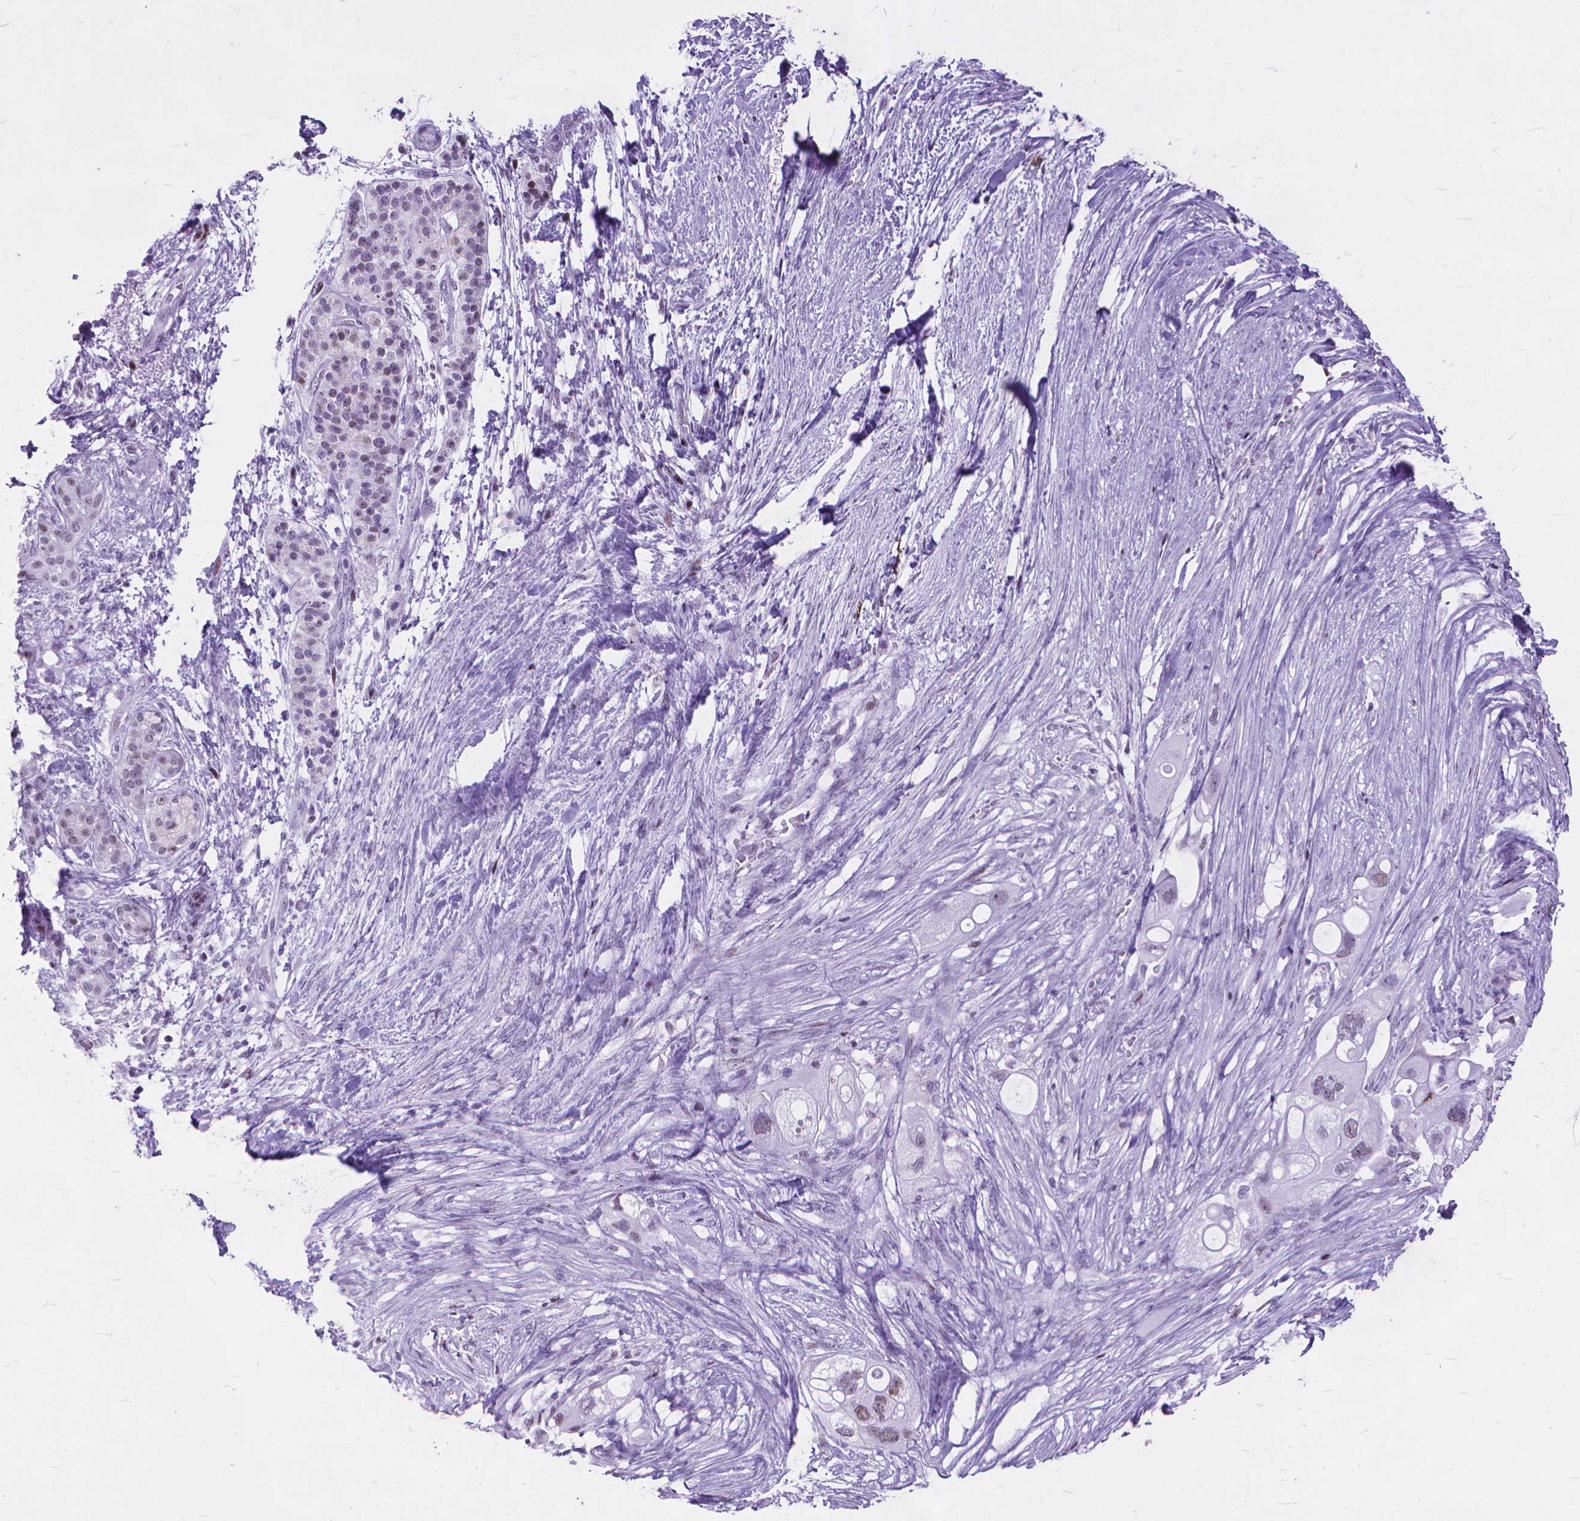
{"staining": {"intensity": "weak", "quantity": "<25%", "location": "nuclear"}, "tissue": "pancreatic cancer", "cell_type": "Tumor cells", "image_type": "cancer", "snomed": [{"axis": "morphology", "description": "Adenocarcinoma, NOS"}, {"axis": "topography", "description": "Pancreas"}], "caption": "DAB (3,3'-diaminobenzidine) immunohistochemical staining of human adenocarcinoma (pancreatic) displays no significant staining in tumor cells.", "gene": "POLE4", "patient": {"sex": "female", "age": 72}}